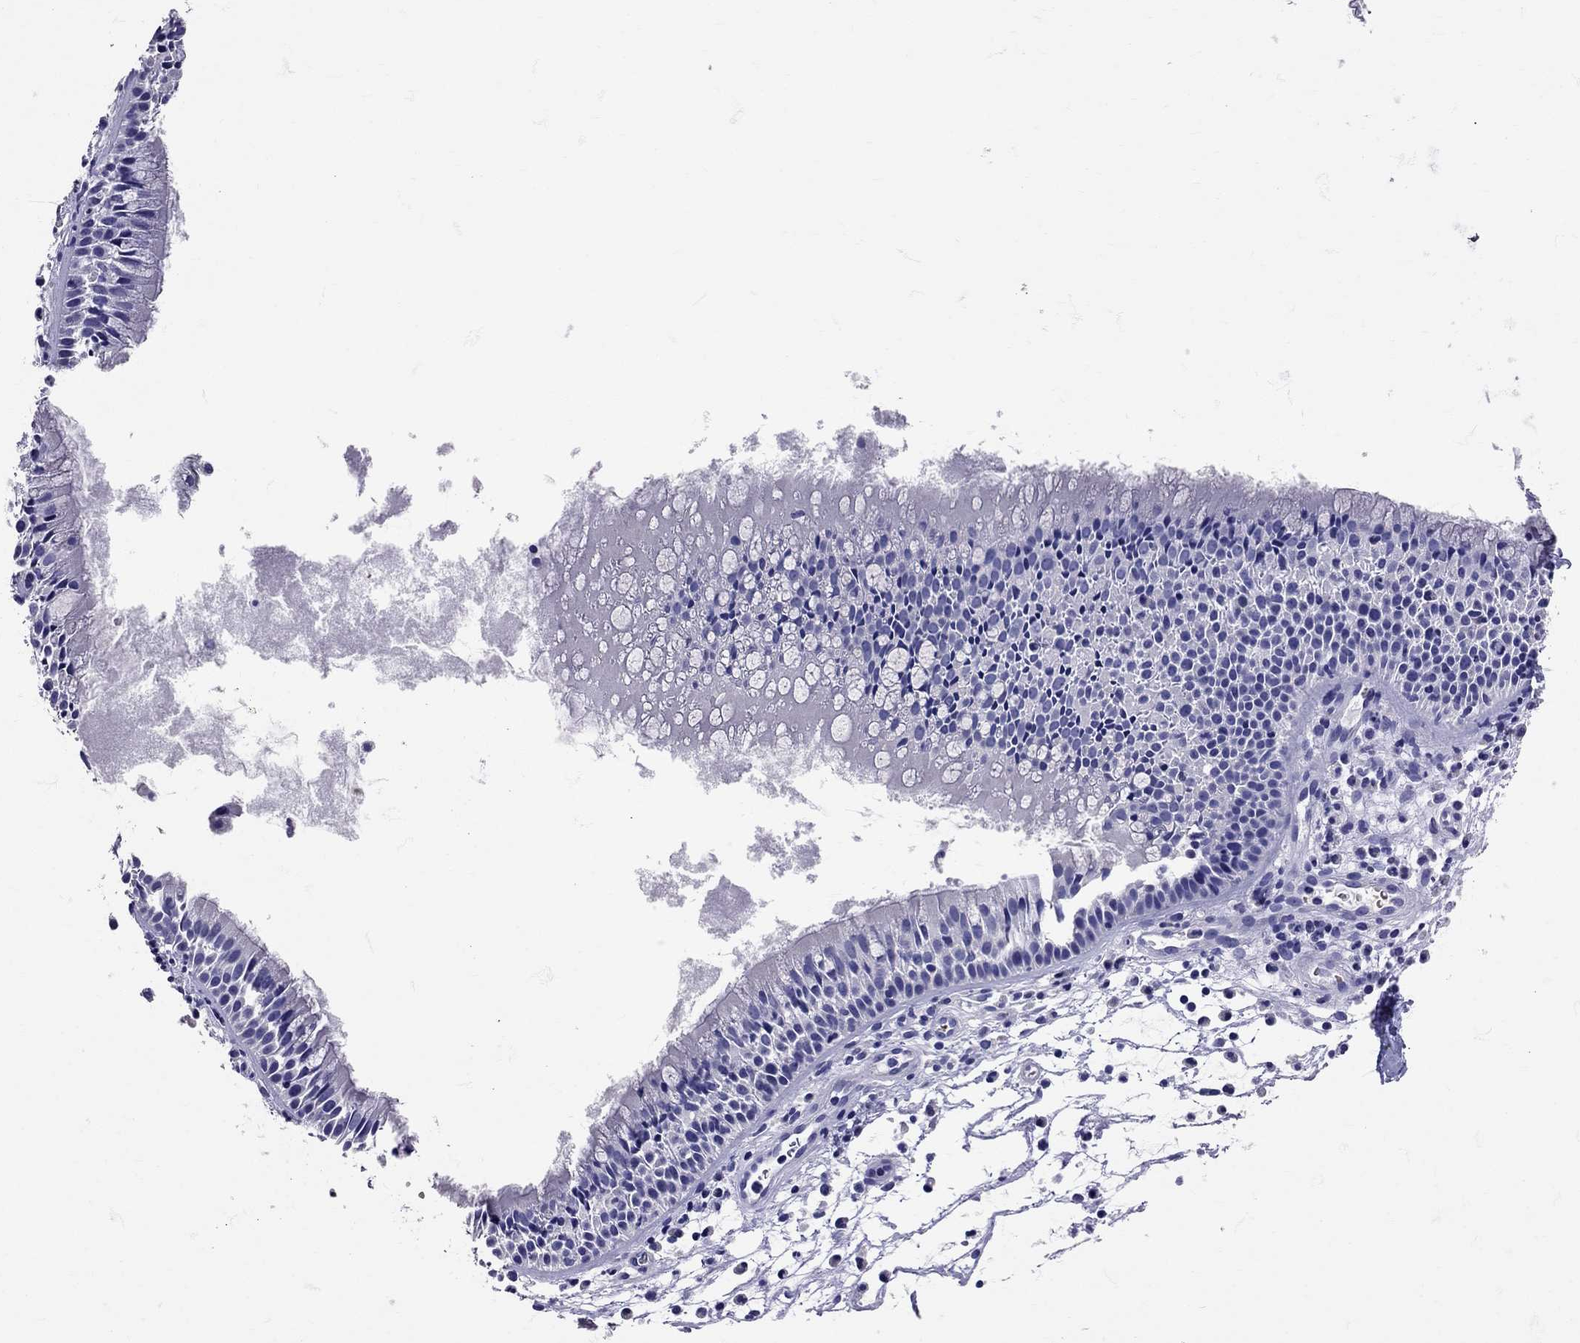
{"staining": {"intensity": "negative", "quantity": "none", "location": "none"}, "tissue": "nasopharynx", "cell_type": "Respiratory epithelial cells", "image_type": "normal", "snomed": [{"axis": "morphology", "description": "Normal tissue, NOS"}, {"axis": "topography", "description": "Nasopharynx"}], "caption": "Immunohistochemistry histopathology image of unremarkable nasopharynx: nasopharynx stained with DAB exhibits no significant protein positivity in respiratory epithelial cells.", "gene": "TBR1", "patient": {"sex": "male", "age": 51}}